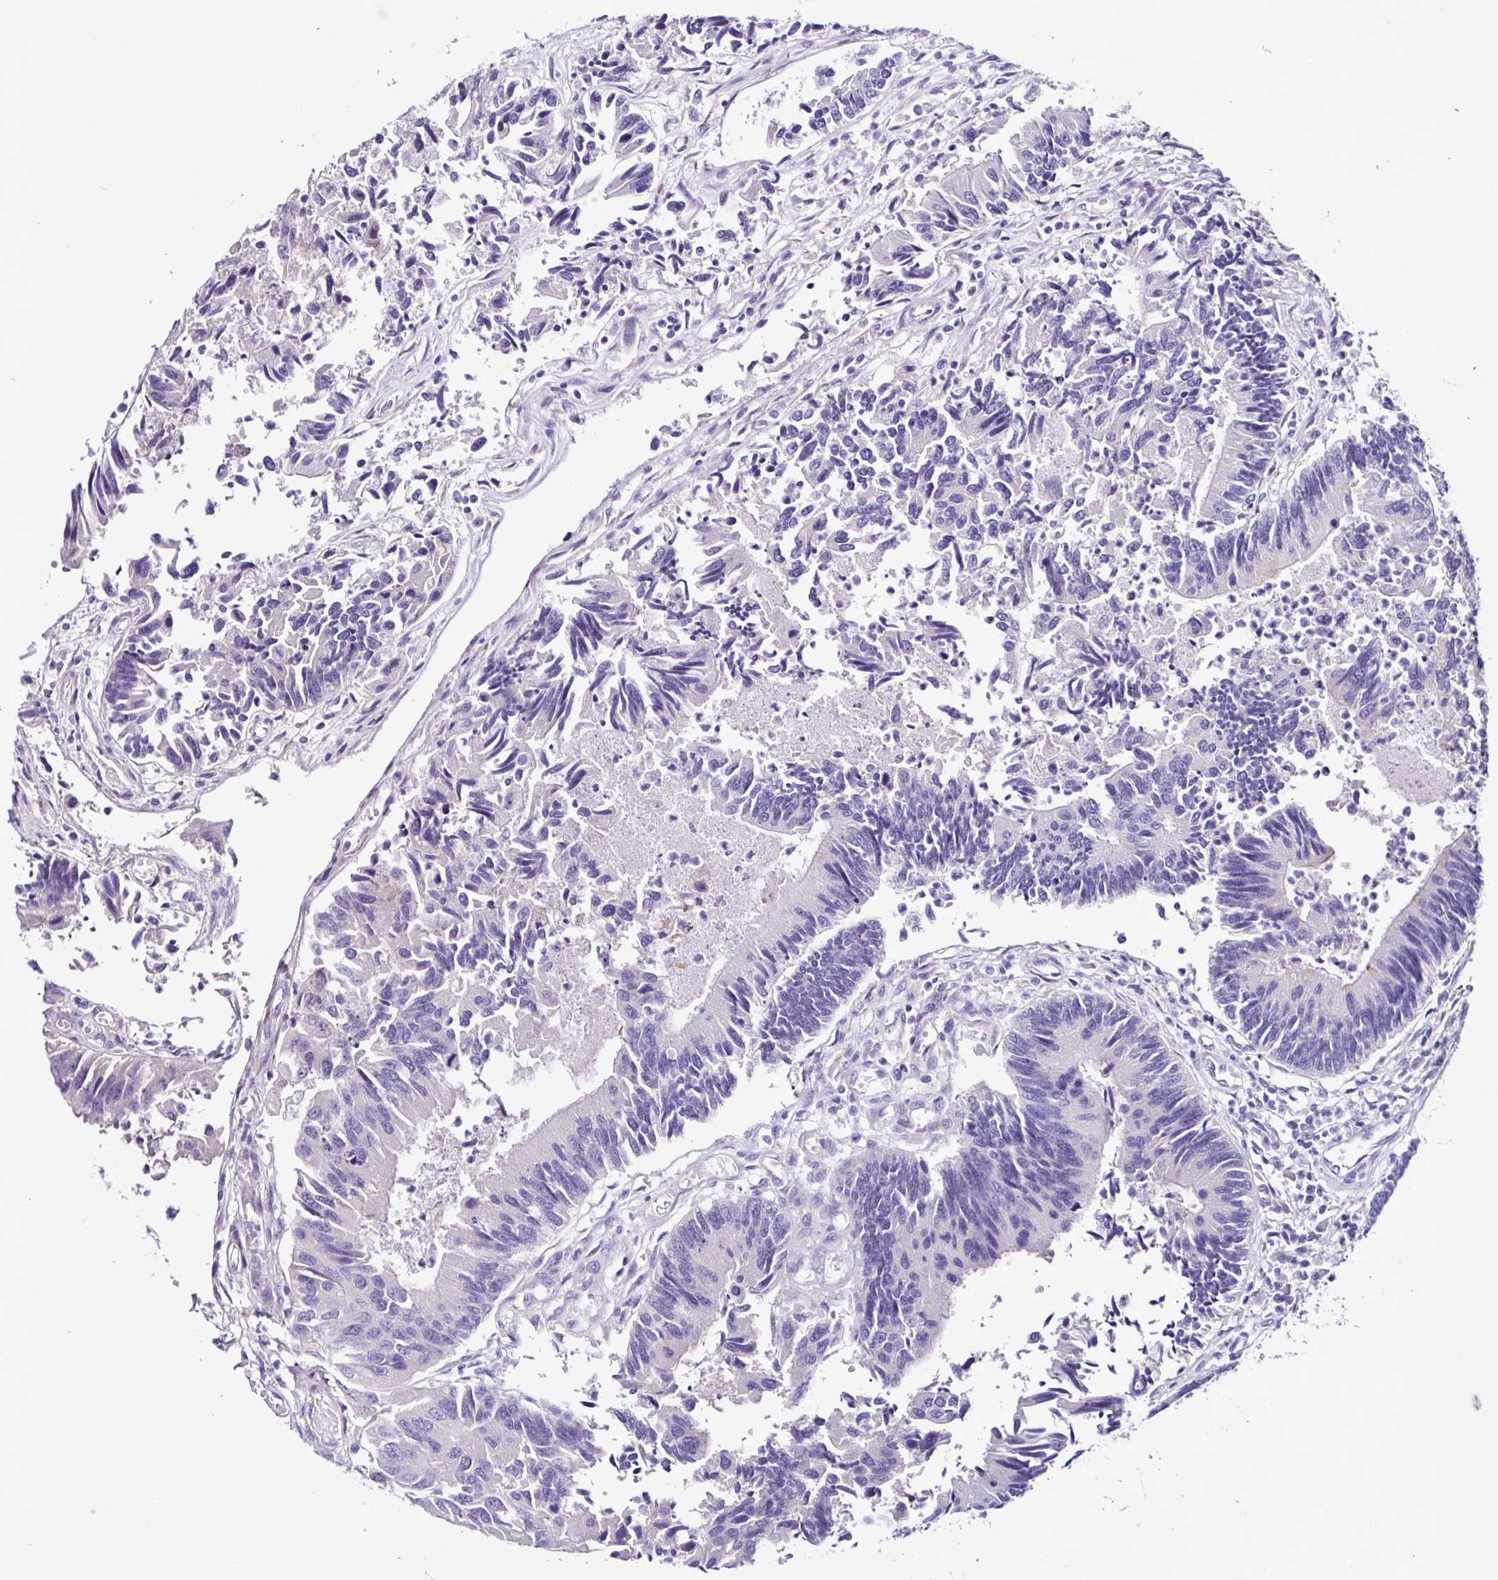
{"staining": {"intensity": "negative", "quantity": "none", "location": "none"}, "tissue": "colorectal cancer", "cell_type": "Tumor cells", "image_type": "cancer", "snomed": [{"axis": "morphology", "description": "Adenocarcinoma, NOS"}, {"axis": "topography", "description": "Colon"}], "caption": "Immunohistochemistry (IHC) of human adenocarcinoma (colorectal) displays no staining in tumor cells.", "gene": "SRL", "patient": {"sex": "female", "age": 67}}